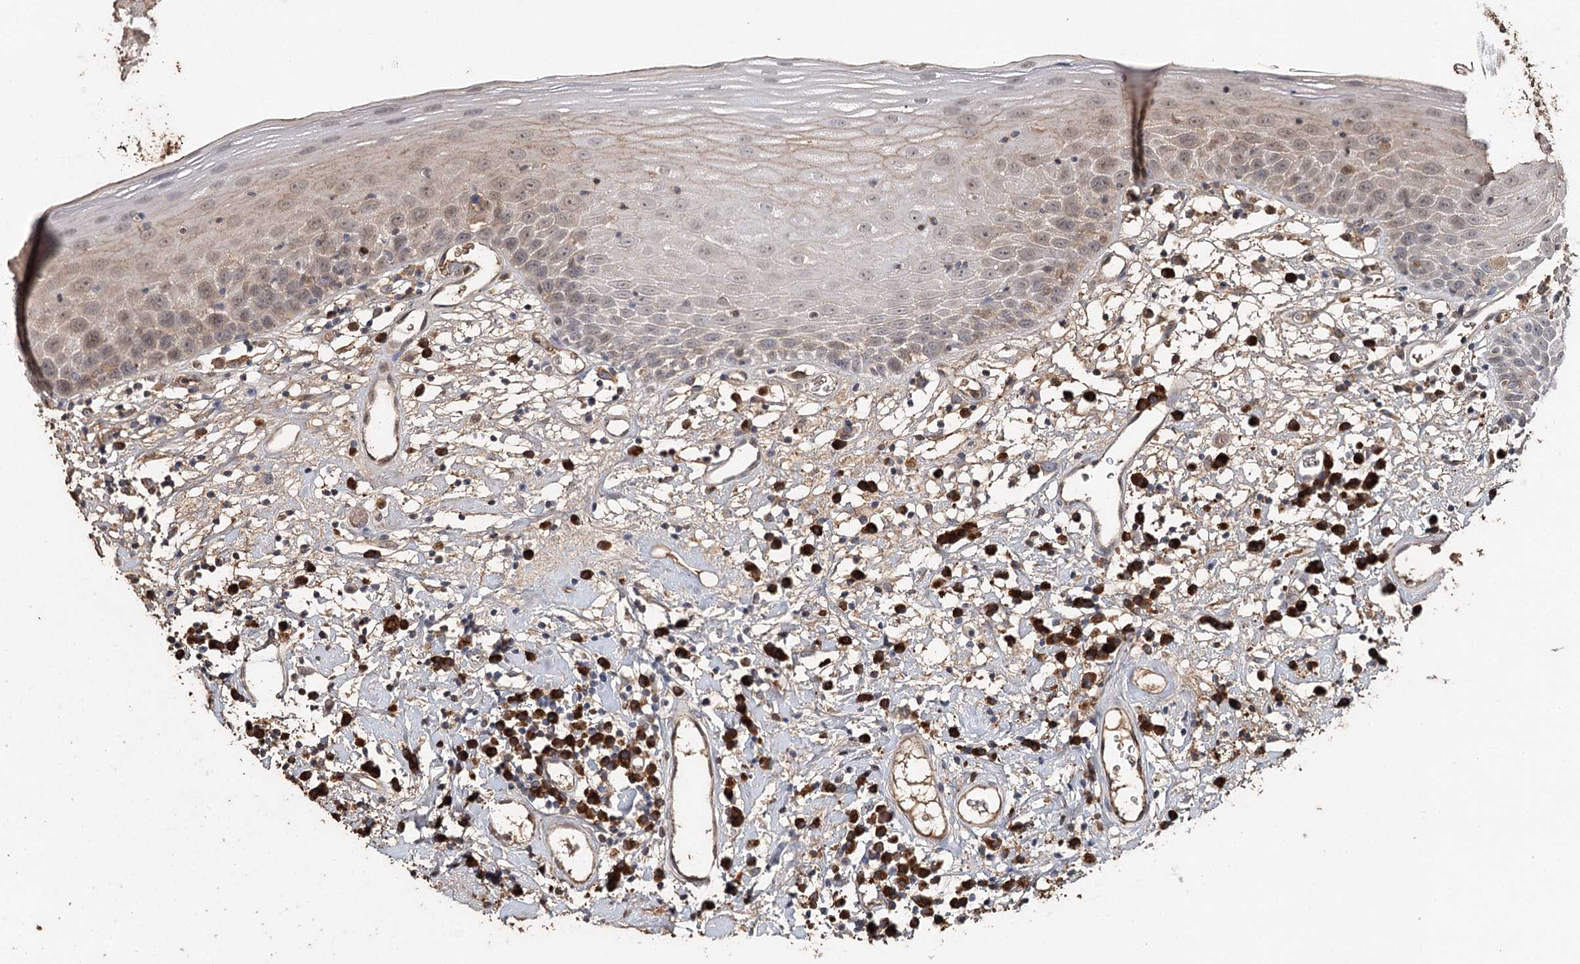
{"staining": {"intensity": "weak", "quantity": "25%-75%", "location": "cytoplasmic/membranous,nuclear"}, "tissue": "oral mucosa", "cell_type": "Squamous epithelial cells", "image_type": "normal", "snomed": [{"axis": "morphology", "description": "Normal tissue, NOS"}, {"axis": "topography", "description": "Oral tissue"}], "caption": "Immunohistochemical staining of unremarkable human oral mucosa exhibits 25%-75% levels of weak cytoplasmic/membranous,nuclear protein expression in about 25%-75% of squamous epithelial cells. (Brightfield microscopy of DAB IHC at high magnification).", "gene": "SYVN1", "patient": {"sex": "male", "age": 74}}